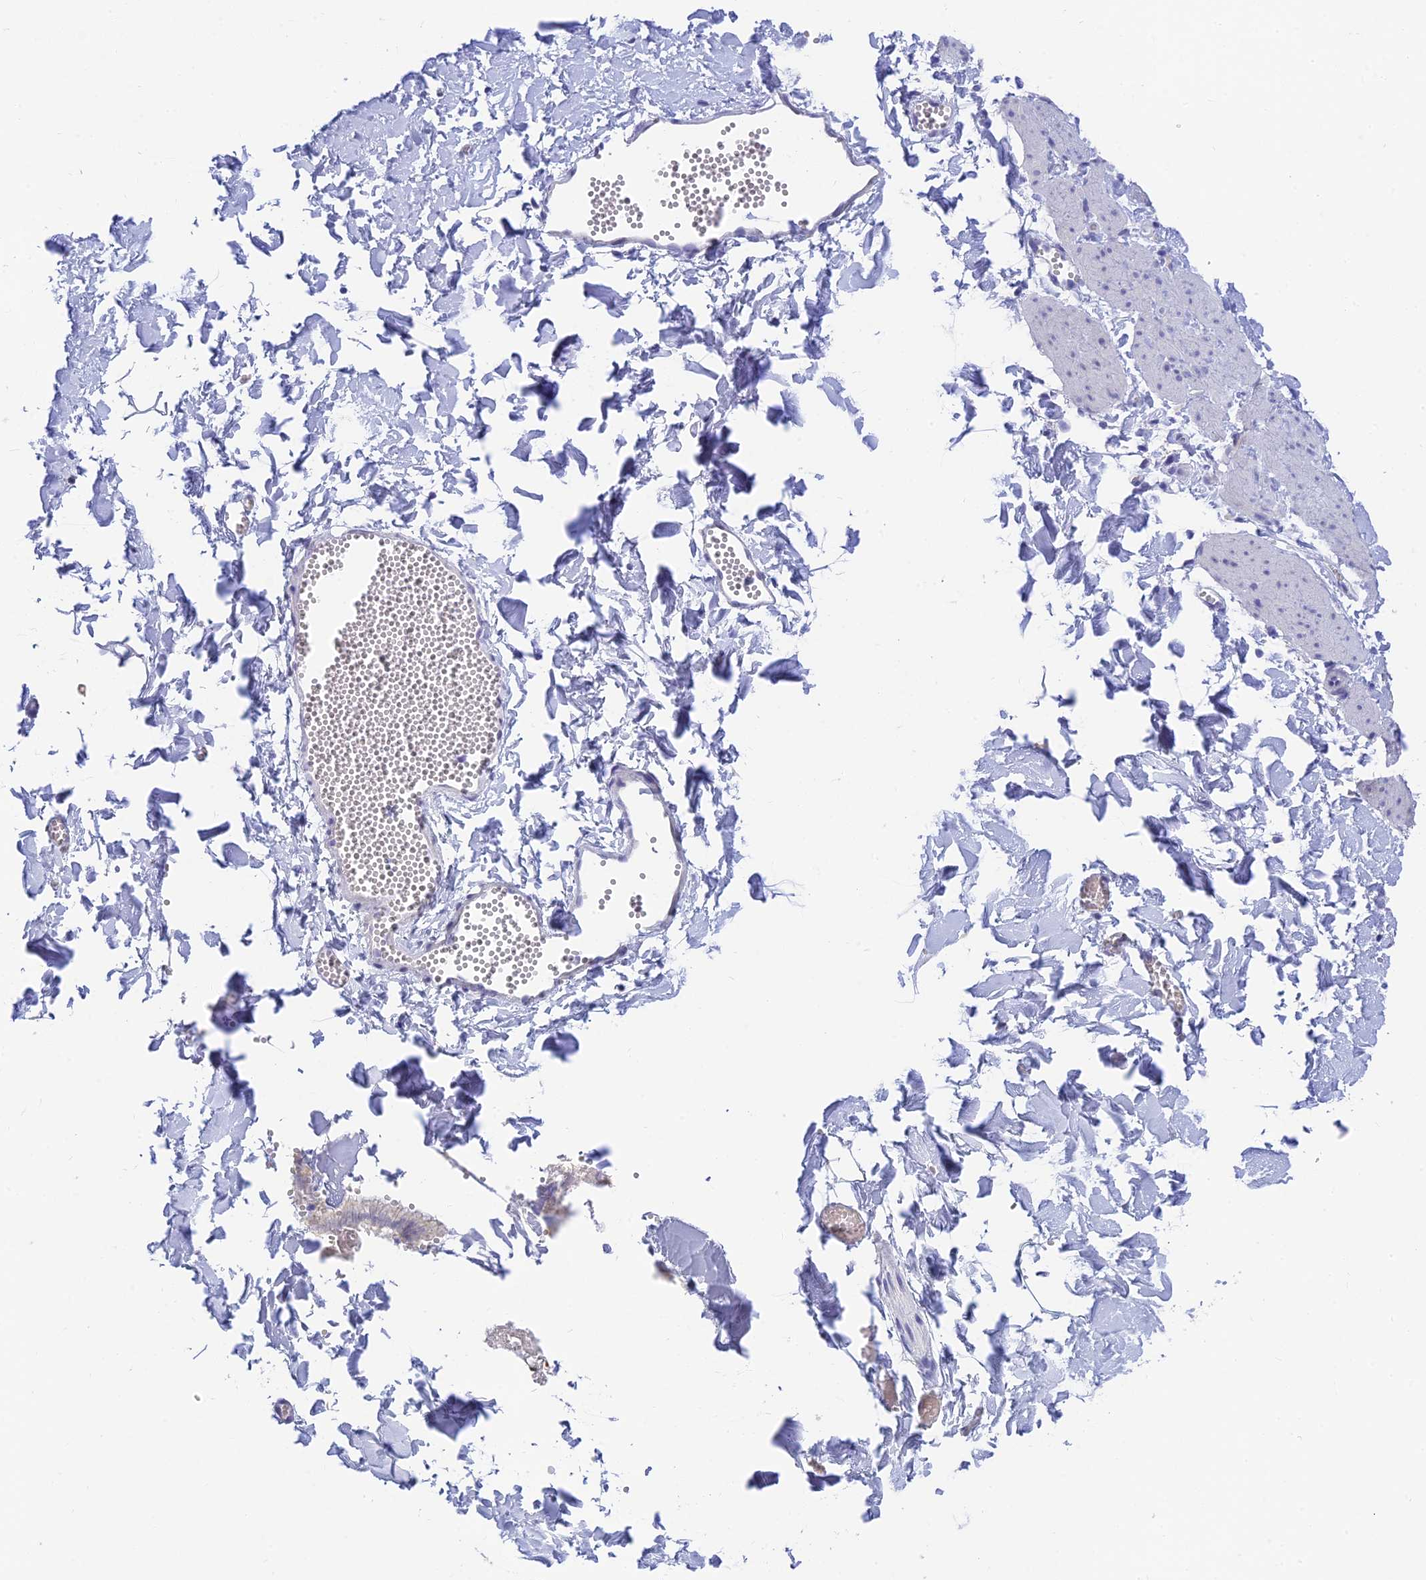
{"staining": {"intensity": "negative", "quantity": "none", "location": "none"}, "tissue": "adipose tissue", "cell_type": "Adipocytes", "image_type": "normal", "snomed": [{"axis": "morphology", "description": "Normal tissue, NOS"}, {"axis": "topography", "description": "Gallbladder"}, {"axis": "topography", "description": "Peripheral nerve tissue"}], "caption": "IHC micrograph of unremarkable adipose tissue: human adipose tissue stained with DAB displays no significant protein staining in adipocytes. (DAB (3,3'-diaminobenzidine) IHC with hematoxylin counter stain).", "gene": "INTS13", "patient": {"sex": "male", "age": 38}}